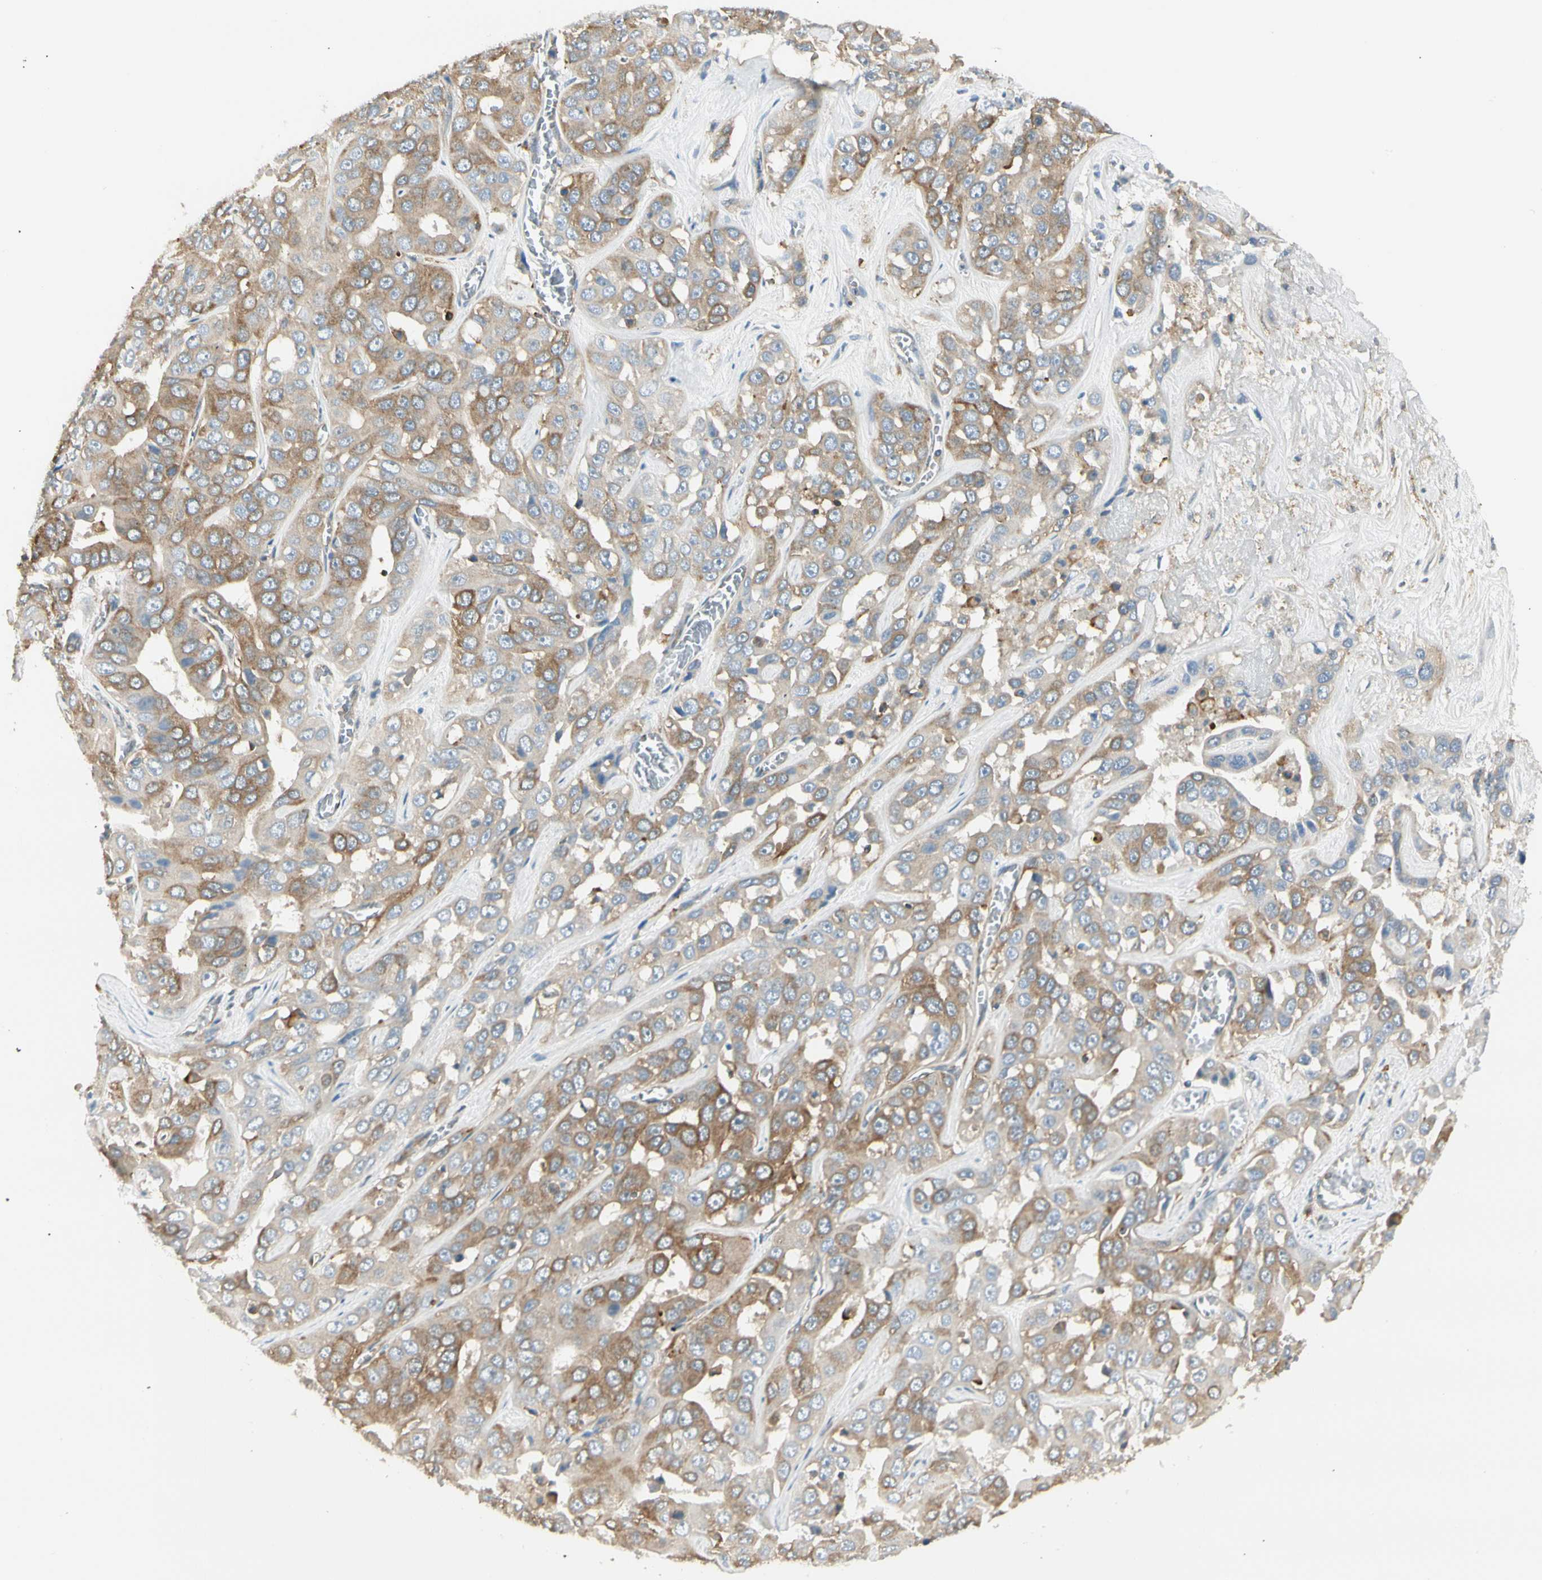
{"staining": {"intensity": "moderate", "quantity": "25%-75%", "location": "cytoplasmic/membranous"}, "tissue": "liver cancer", "cell_type": "Tumor cells", "image_type": "cancer", "snomed": [{"axis": "morphology", "description": "Cholangiocarcinoma"}, {"axis": "topography", "description": "Liver"}], "caption": "A brown stain labels moderate cytoplasmic/membranous staining of a protein in cholangiocarcinoma (liver) tumor cells.", "gene": "AGFG1", "patient": {"sex": "female", "age": 52}}